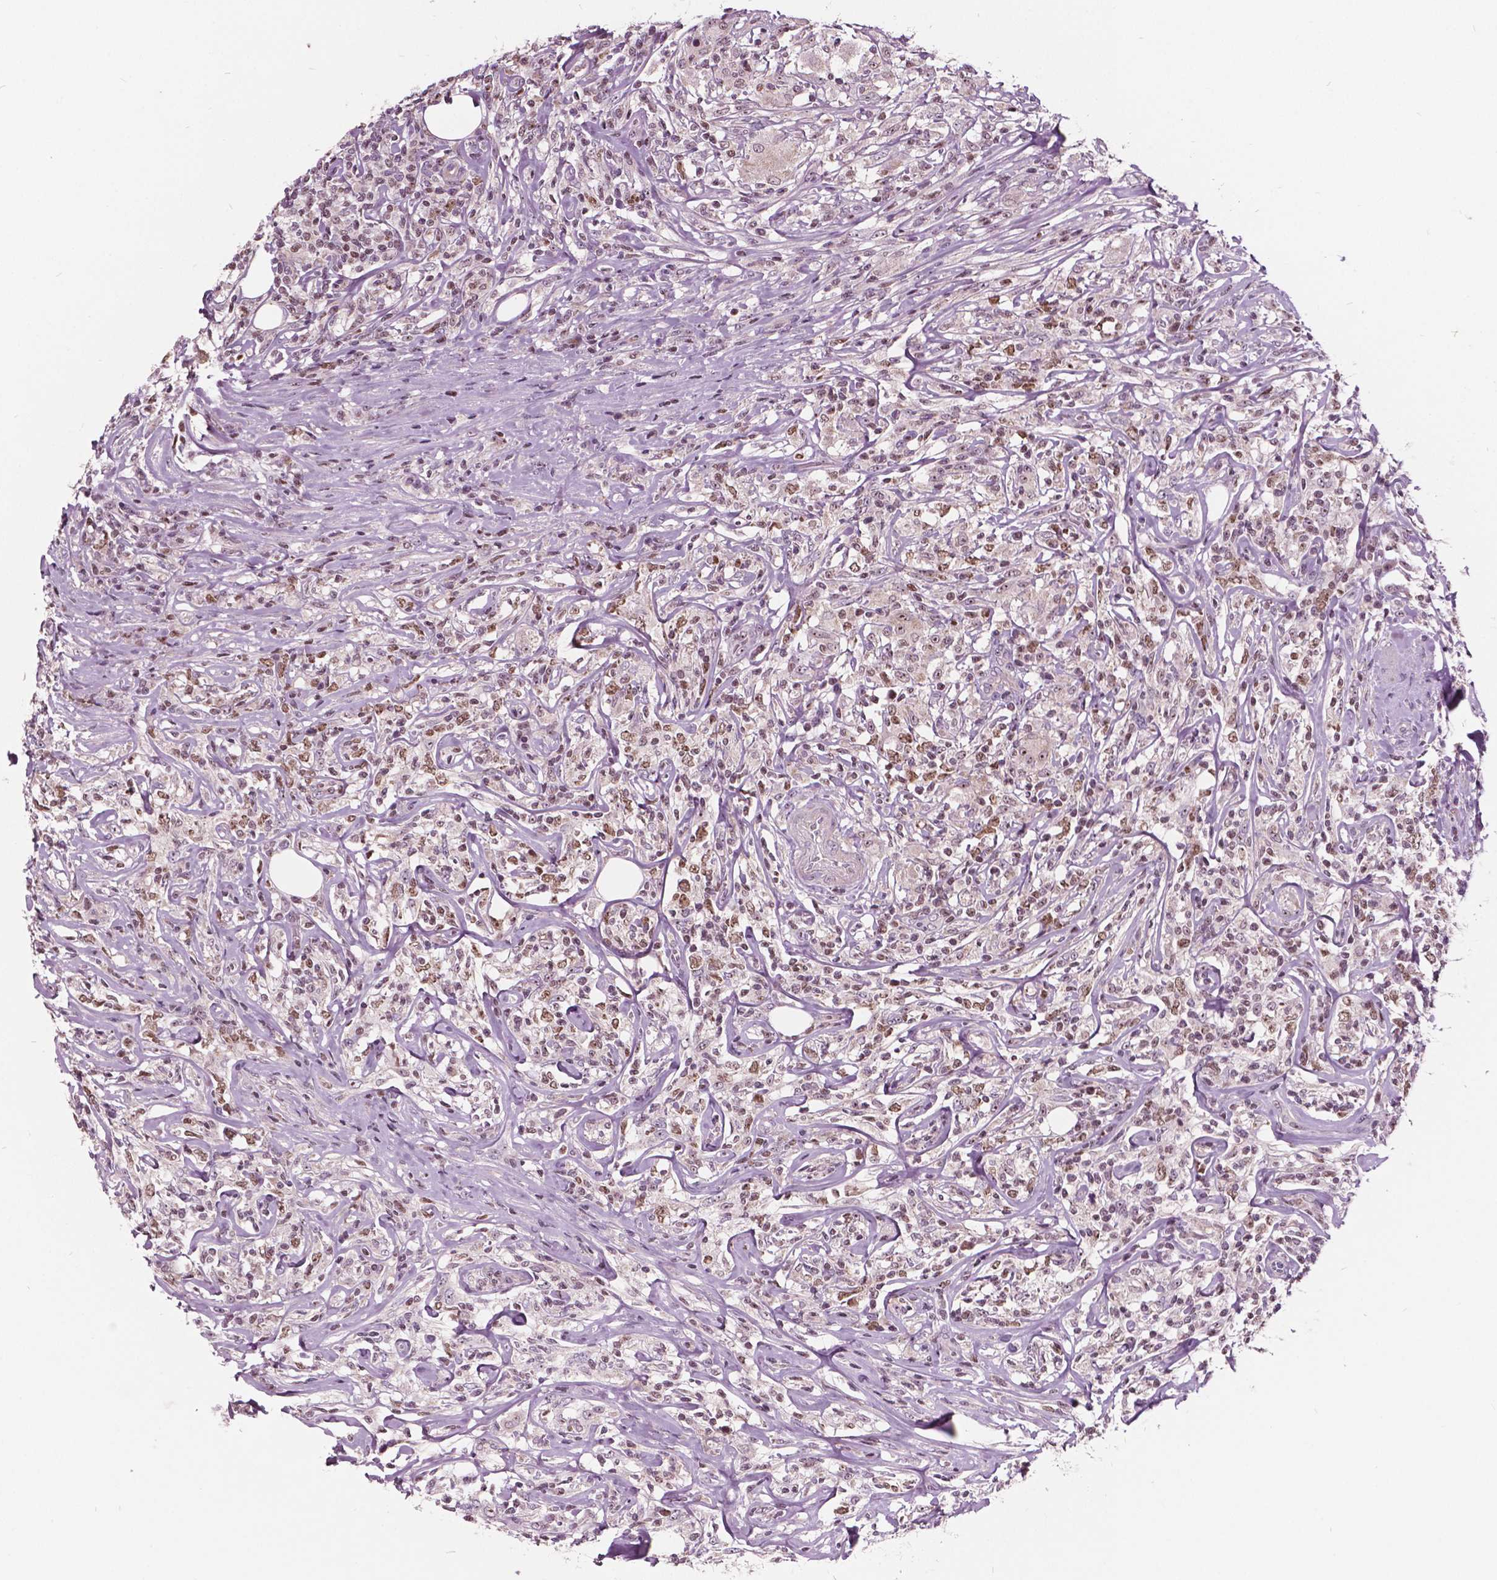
{"staining": {"intensity": "moderate", "quantity": "<25%", "location": "nuclear"}, "tissue": "lymphoma", "cell_type": "Tumor cells", "image_type": "cancer", "snomed": [{"axis": "morphology", "description": "Malignant lymphoma, non-Hodgkin's type, High grade"}, {"axis": "topography", "description": "Lymph node"}], "caption": "An image showing moderate nuclear positivity in about <25% of tumor cells in lymphoma, as visualized by brown immunohistochemical staining.", "gene": "ODF3L2", "patient": {"sex": "female", "age": 84}}